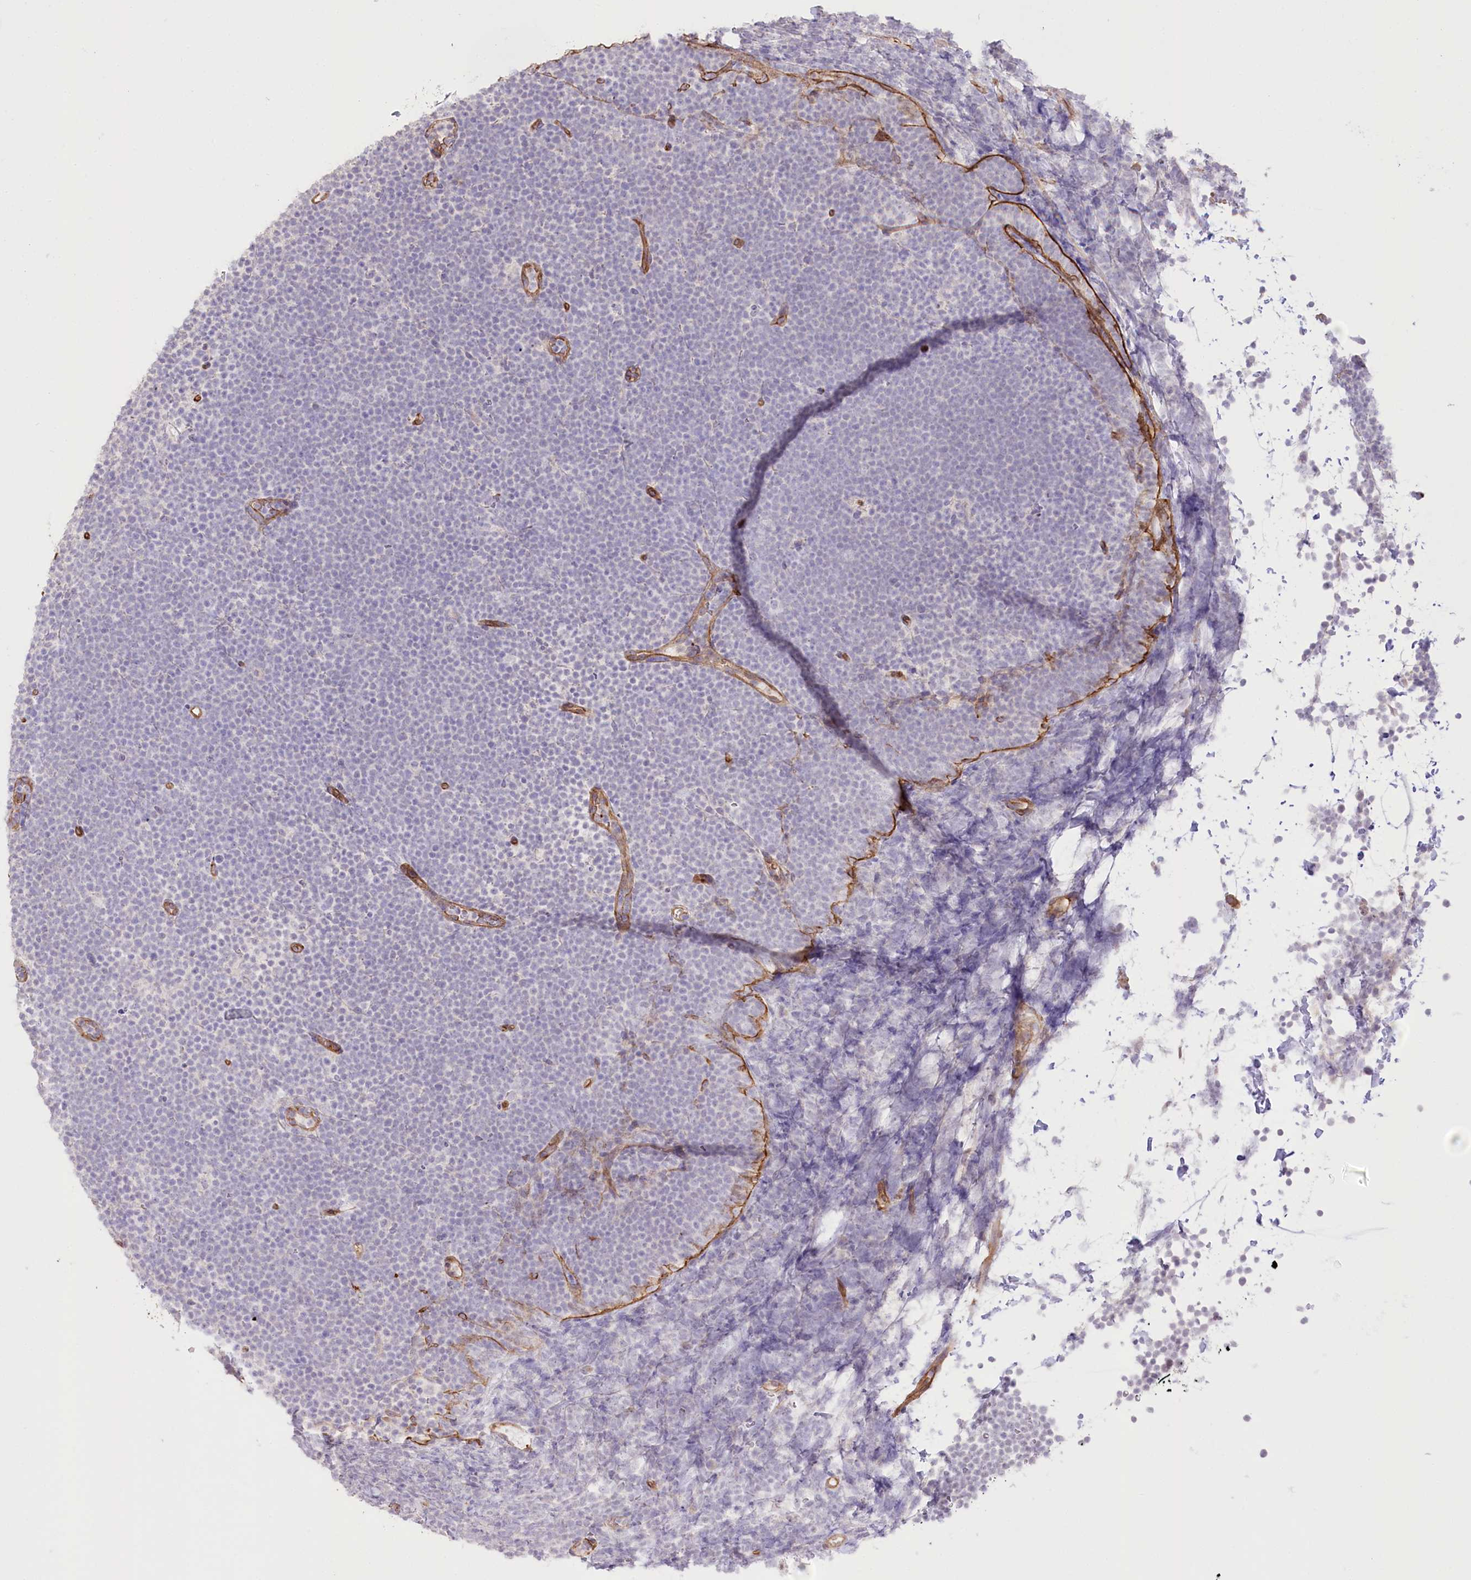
{"staining": {"intensity": "negative", "quantity": "none", "location": "none"}, "tissue": "lymphoma", "cell_type": "Tumor cells", "image_type": "cancer", "snomed": [{"axis": "morphology", "description": "Malignant lymphoma, non-Hodgkin's type, High grade"}, {"axis": "topography", "description": "Lymph node"}], "caption": "An image of lymphoma stained for a protein displays no brown staining in tumor cells. Nuclei are stained in blue.", "gene": "SLC39A10", "patient": {"sex": "male", "age": 13}}